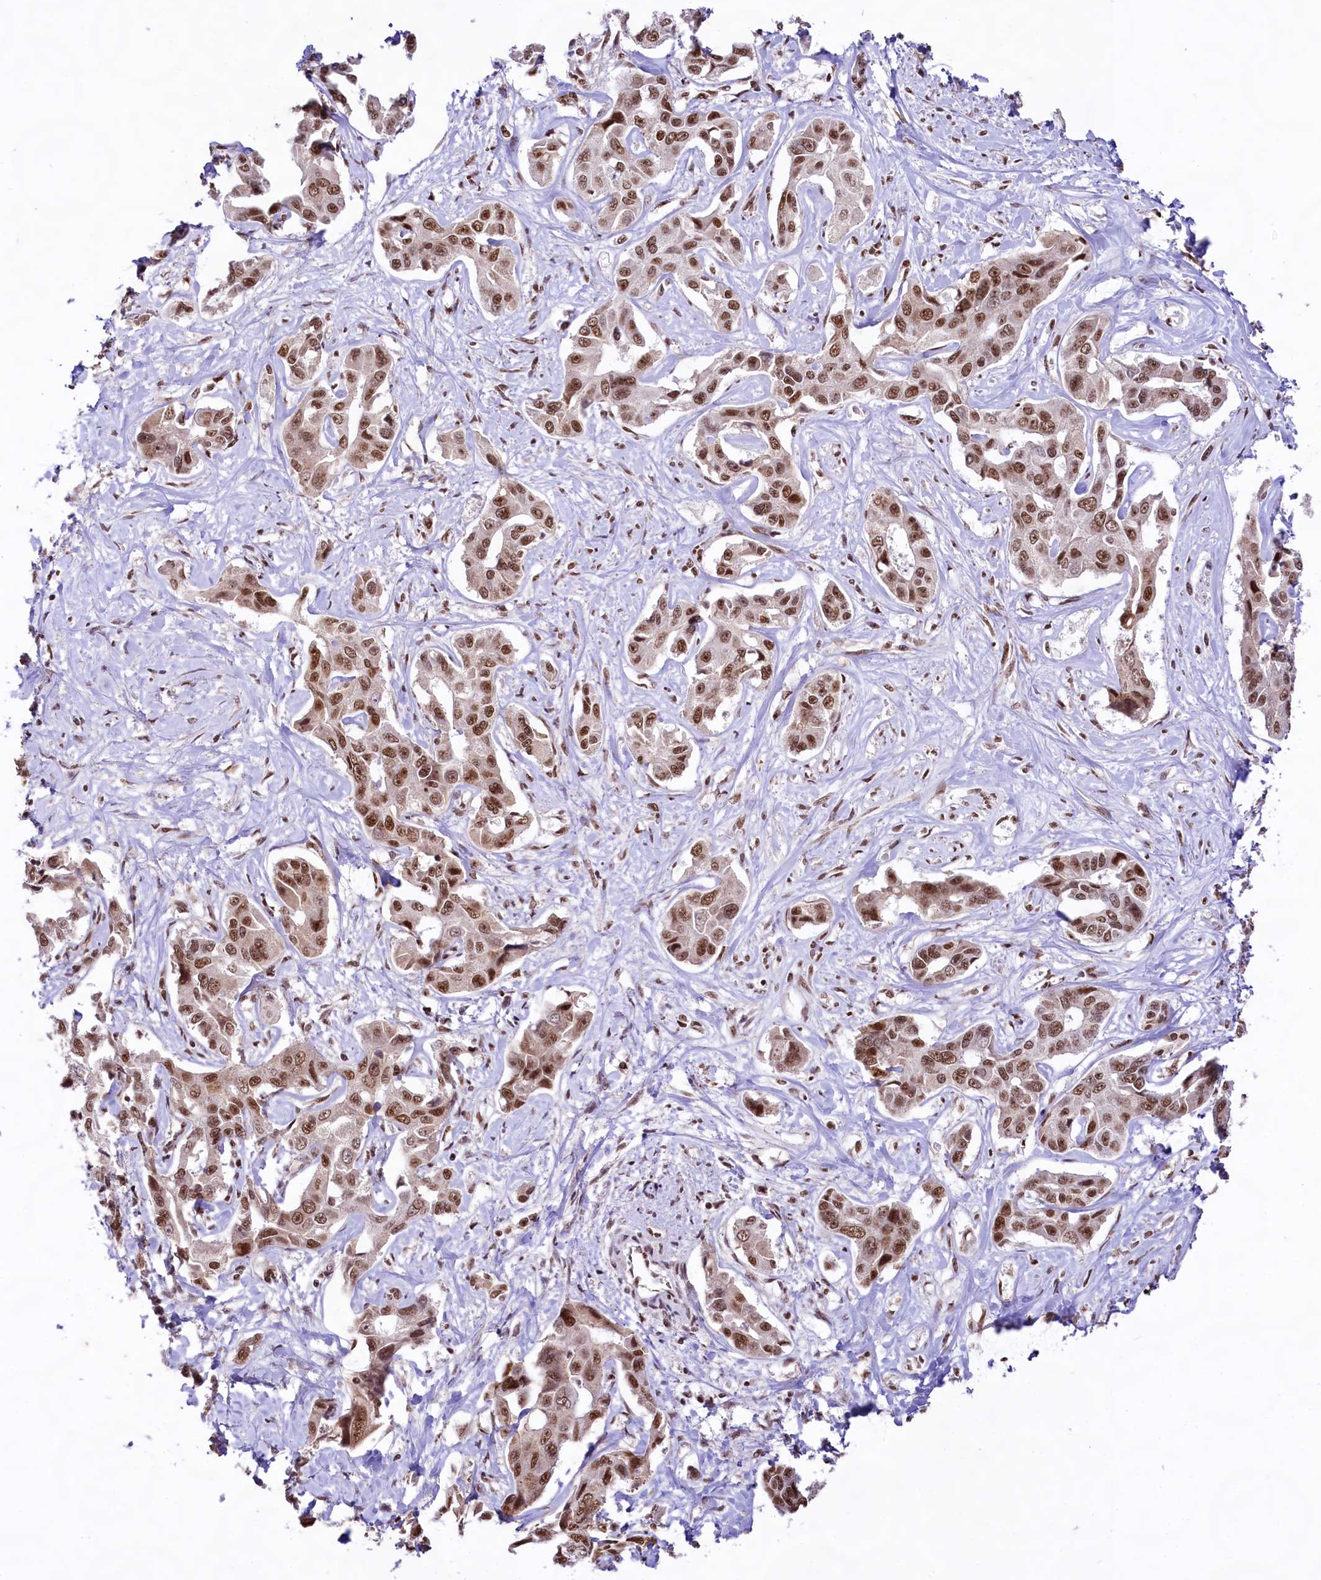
{"staining": {"intensity": "moderate", "quantity": ">75%", "location": "nuclear"}, "tissue": "liver cancer", "cell_type": "Tumor cells", "image_type": "cancer", "snomed": [{"axis": "morphology", "description": "Cholangiocarcinoma"}, {"axis": "topography", "description": "Liver"}], "caption": "About >75% of tumor cells in liver cancer (cholangiocarcinoma) demonstrate moderate nuclear protein expression as visualized by brown immunohistochemical staining.", "gene": "HIRA", "patient": {"sex": "male", "age": 59}}